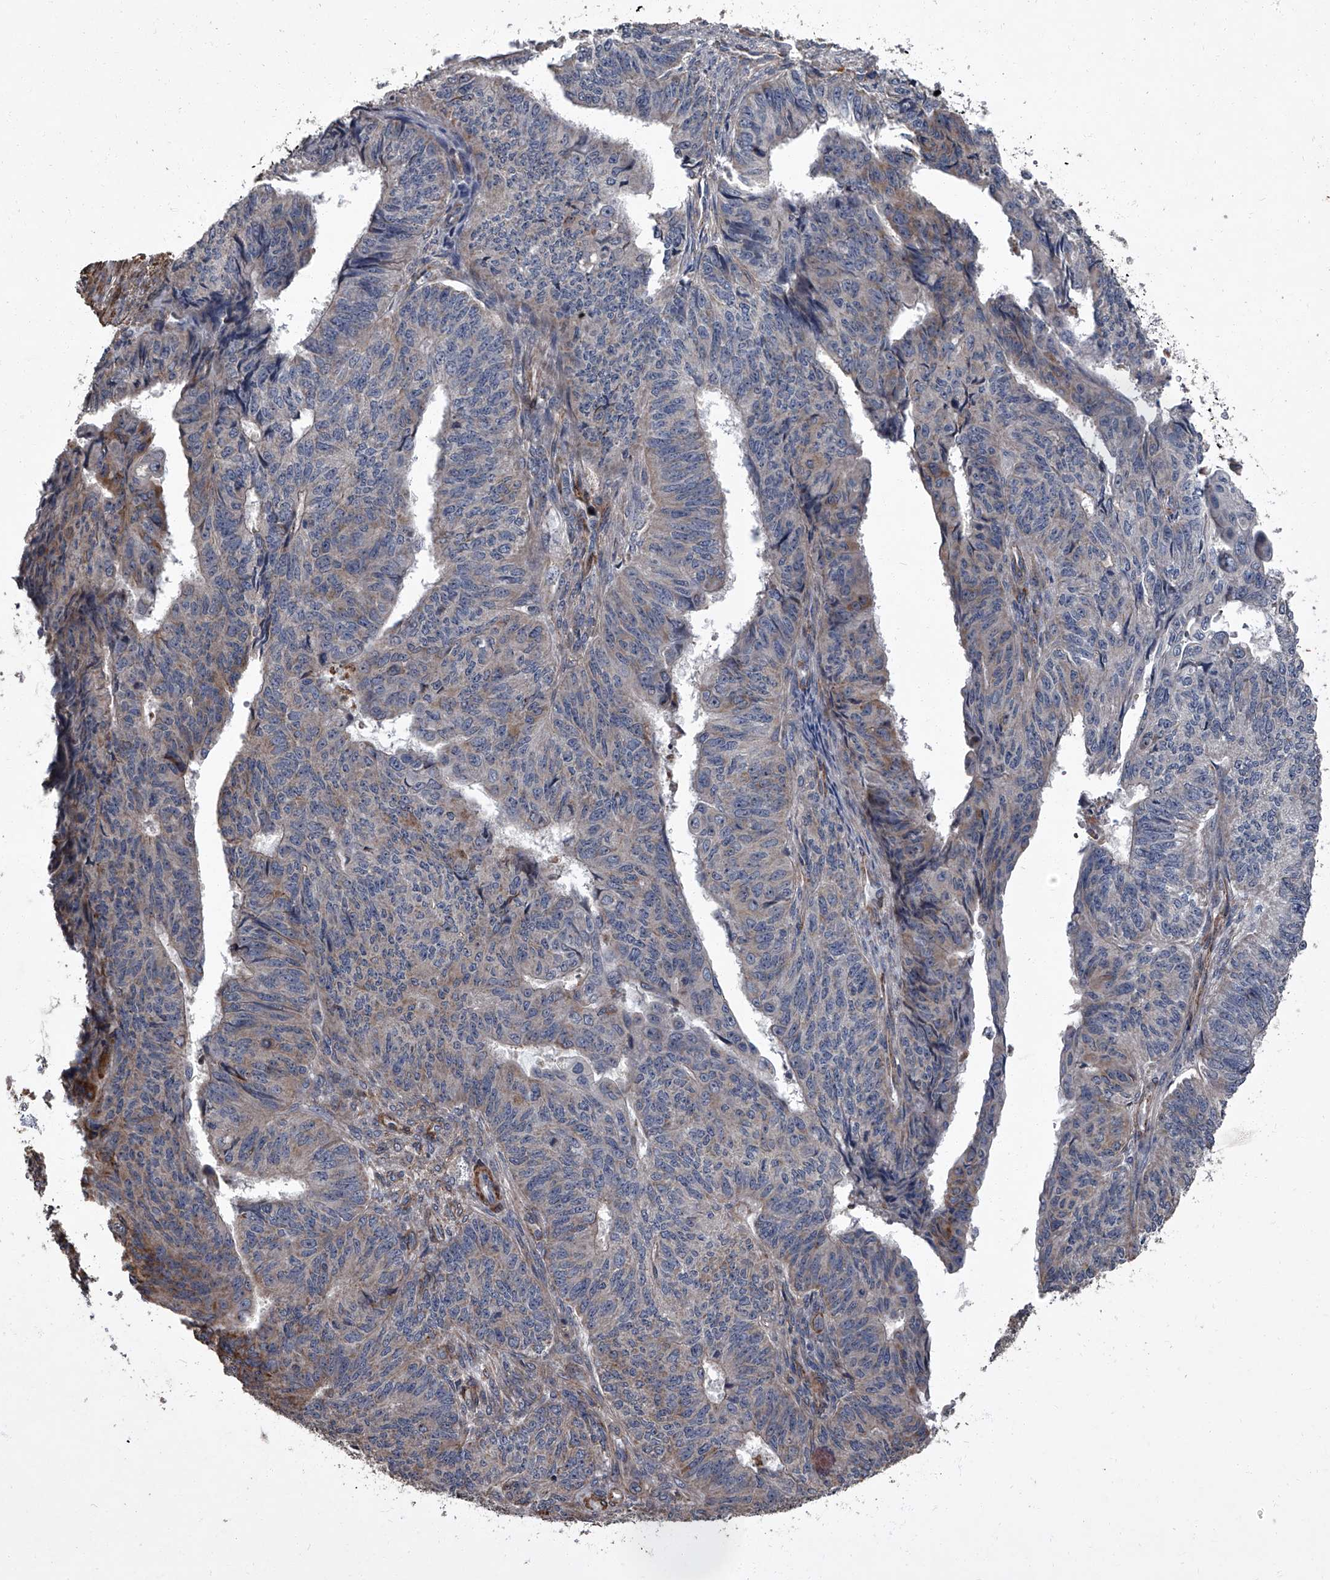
{"staining": {"intensity": "weak", "quantity": "<25%", "location": "cytoplasmic/membranous"}, "tissue": "endometrial cancer", "cell_type": "Tumor cells", "image_type": "cancer", "snomed": [{"axis": "morphology", "description": "Adenocarcinoma, NOS"}, {"axis": "topography", "description": "Endometrium"}], "caption": "DAB (3,3'-diaminobenzidine) immunohistochemical staining of endometrial adenocarcinoma displays no significant expression in tumor cells.", "gene": "SIRT4", "patient": {"sex": "female", "age": 32}}